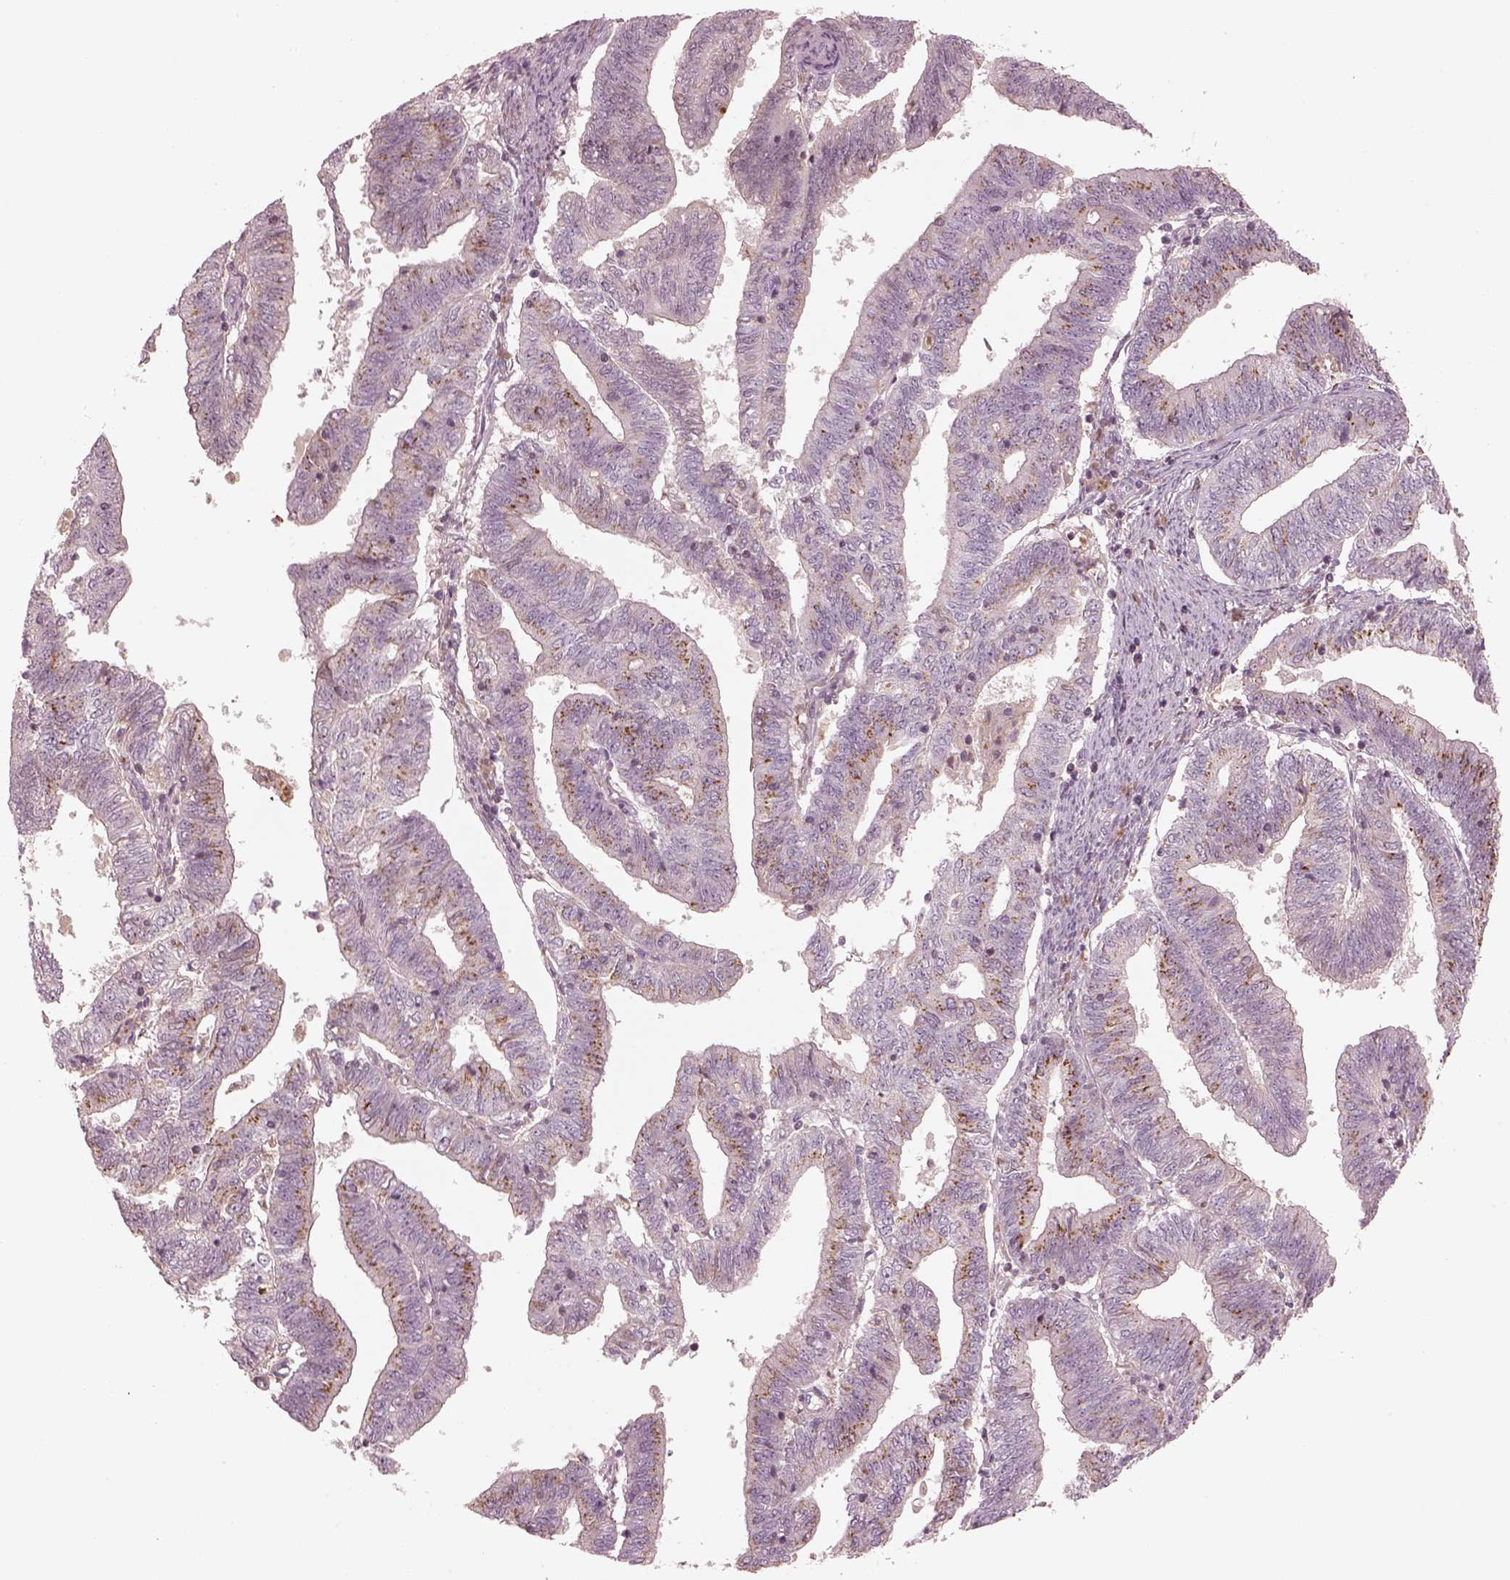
{"staining": {"intensity": "strong", "quantity": "<25%", "location": "cytoplasmic/membranous"}, "tissue": "endometrial cancer", "cell_type": "Tumor cells", "image_type": "cancer", "snomed": [{"axis": "morphology", "description": "Adenocarcinoma, NOS"}, {"axis": "topography", "description": "Endometrium"}], "caption": "There is medium levels of strong cytoplasmic/membranous positivity in tumor cells of endometrial cancer (adenocarcinoma), as demonstrated by immunohistochemical staining (brown color).", "gene": "SDCBP2", "patient": {"sex": "female", "age": 82}}